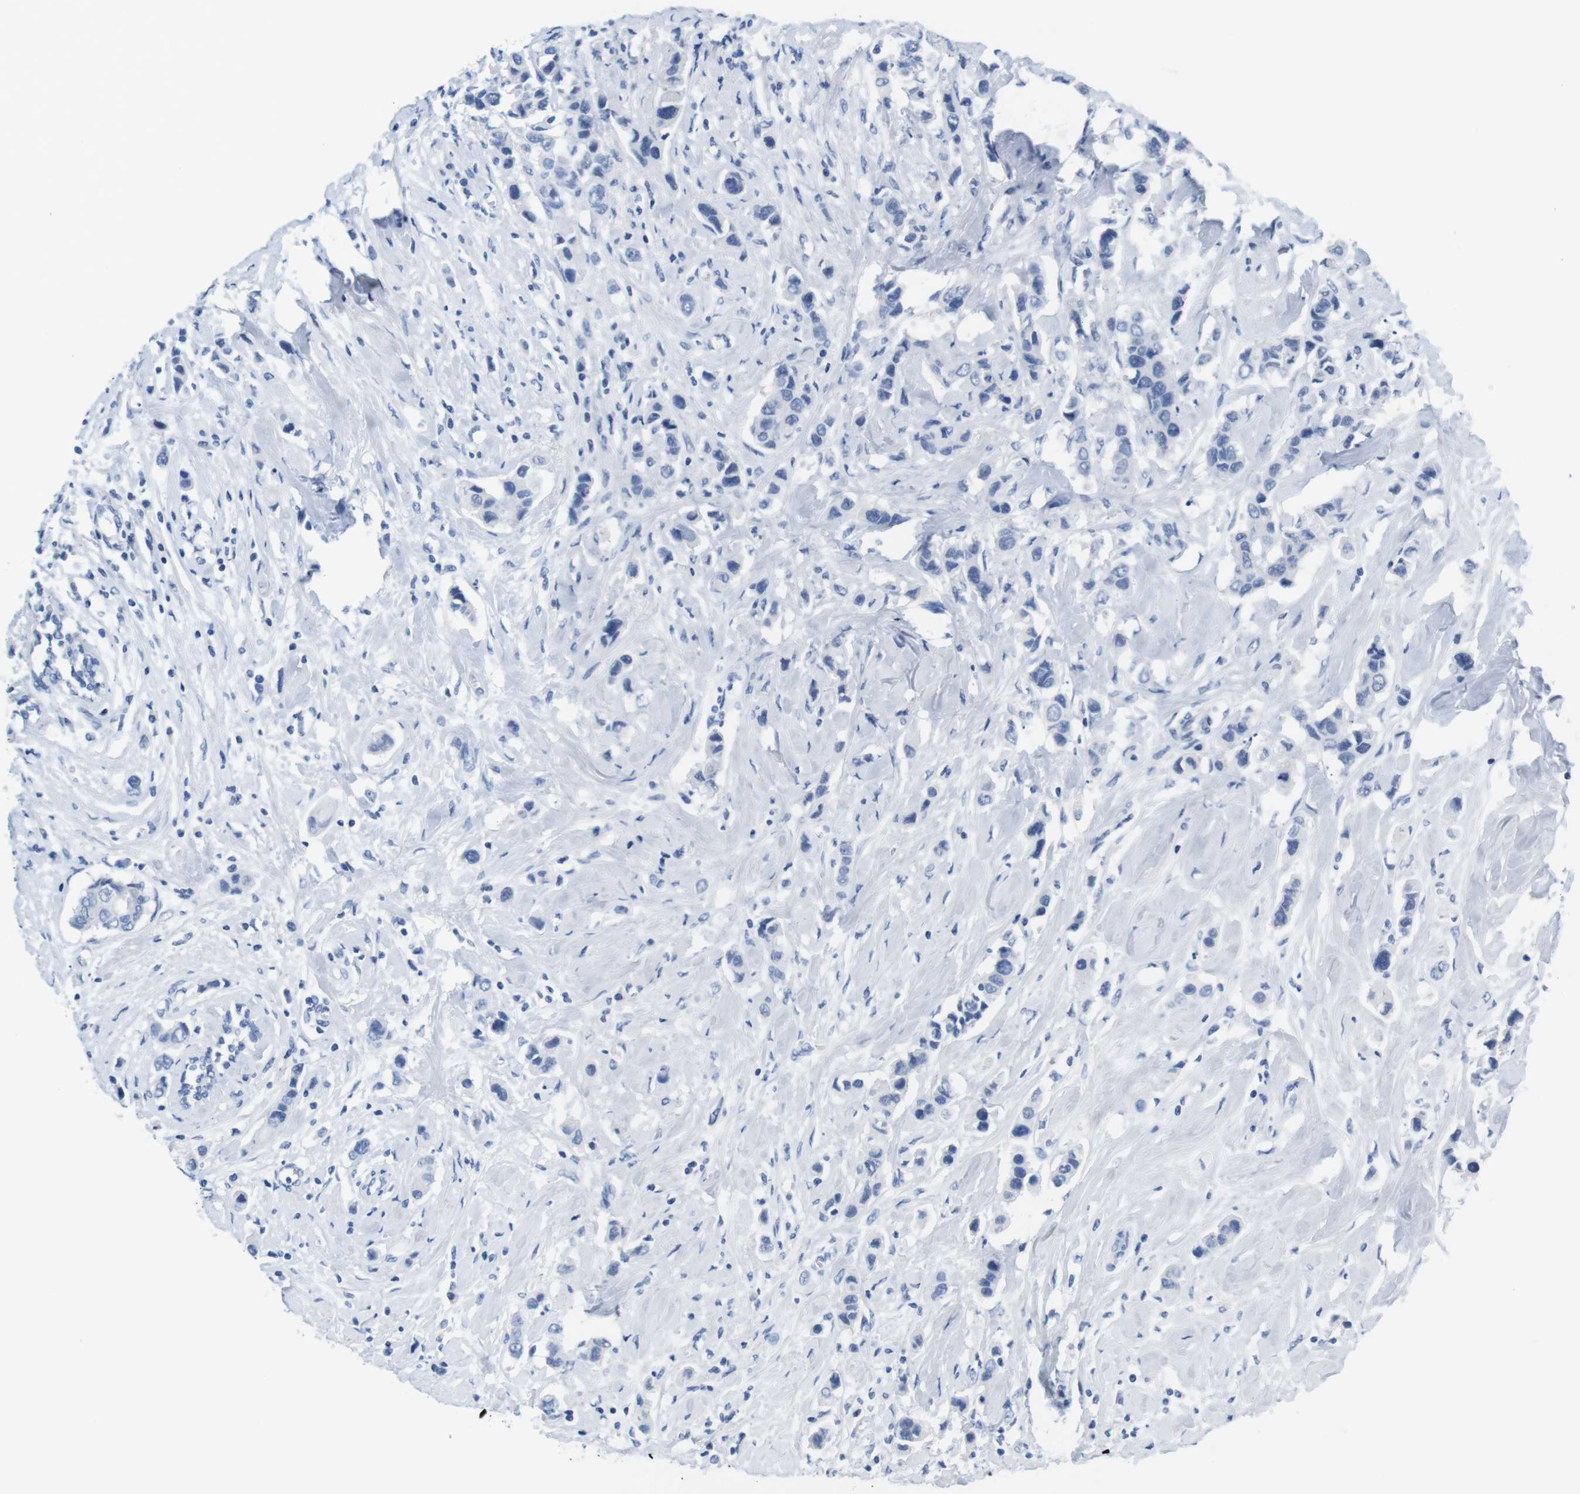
{"staining": {"intensity": "negative", "quantity": "none", "location": "none"}, "tissue": "breast cancer", "cell_type": "Tumor cells", "image_type": "cancer", "snomed": [{"axis": "morphology", "description": "Normal tissue, NOS"}, {"axis": "morphology", "description": "Duct carcinoma"}, {"axis": "topography", "description": "Breast"}], "caption": "Tumor cells show no significant protein positivity in breast invasive ductal carcinoma.", "gene": "MAP6", "patient": {"sex": "female", "age": 50}}